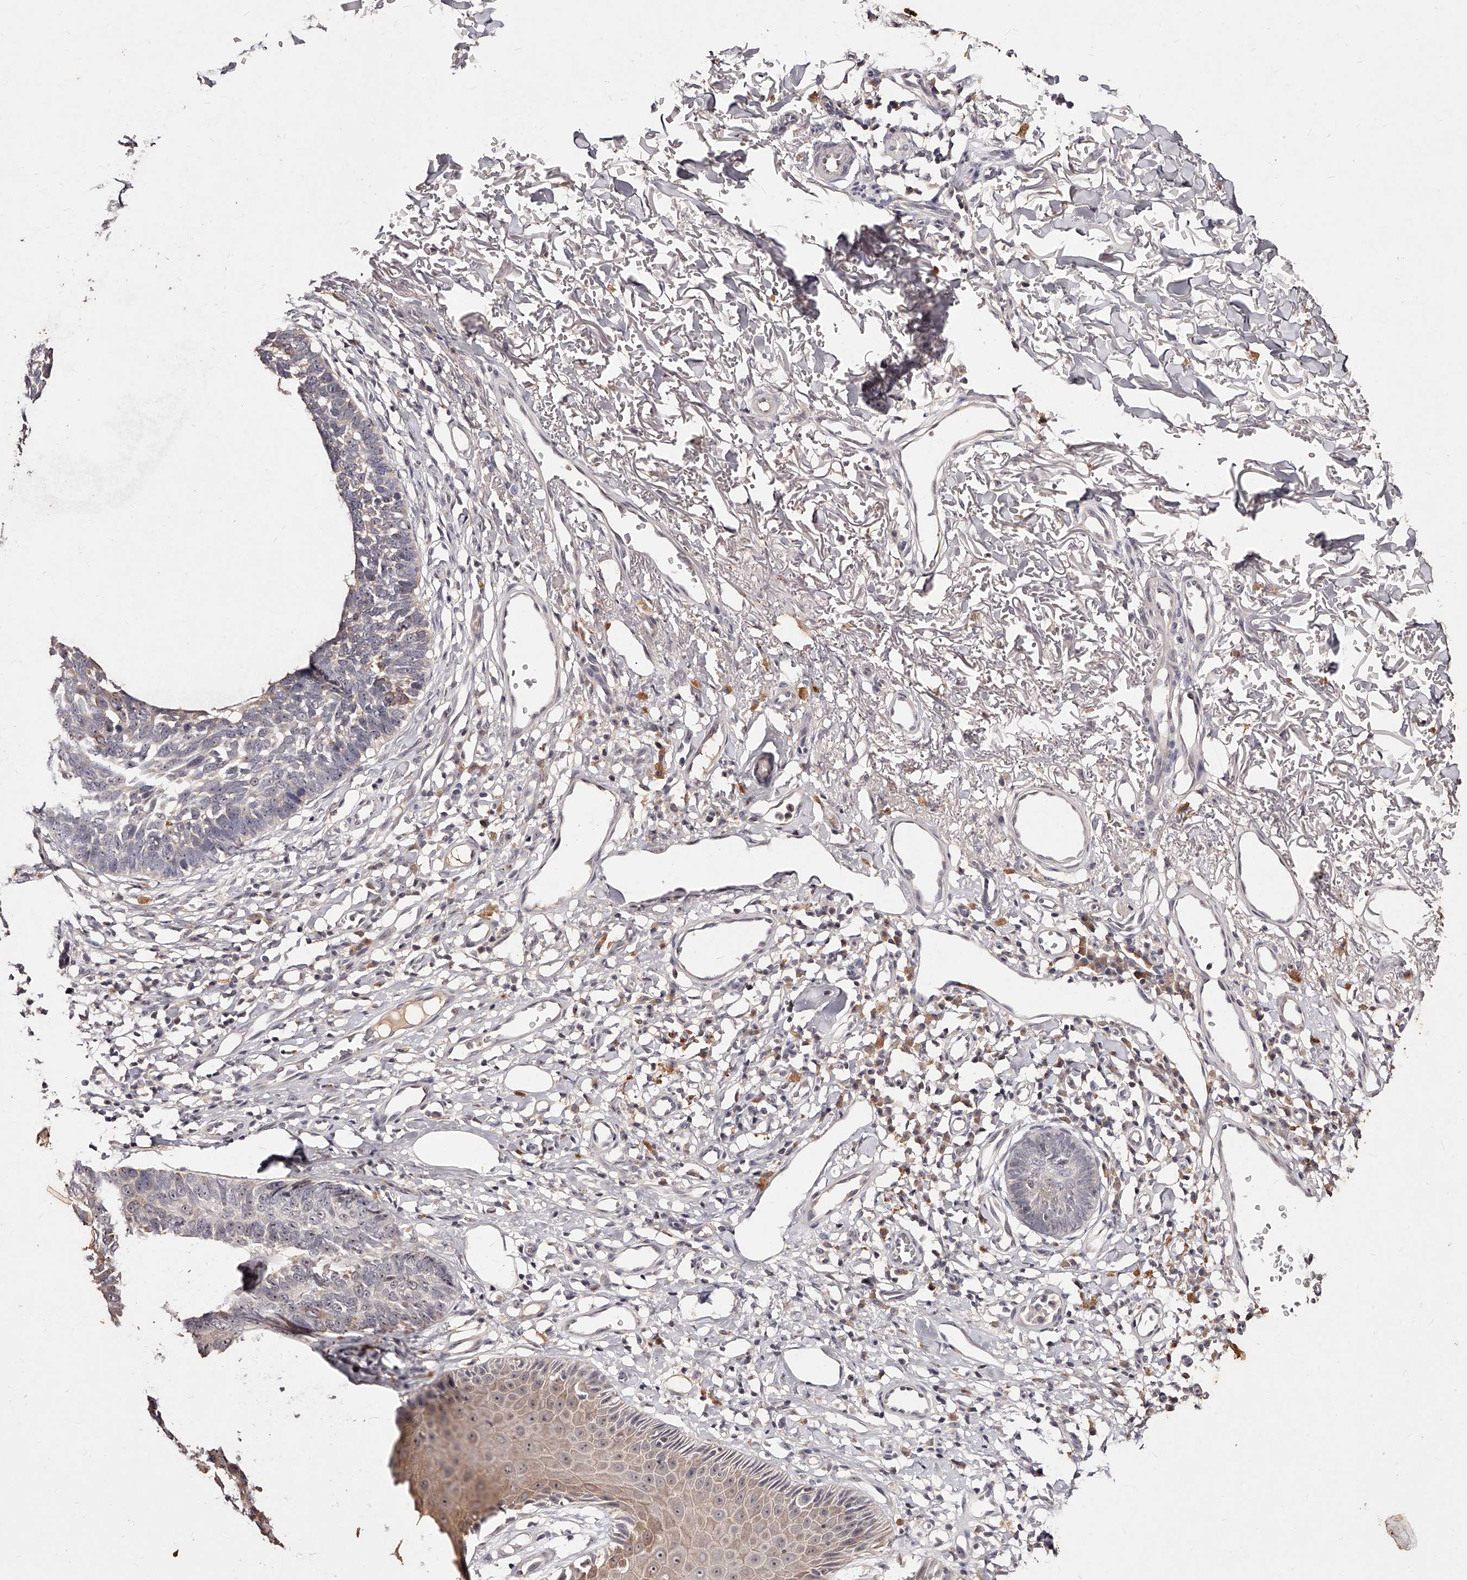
{"staining": {"intensity": "moderate", "quantity": "<25%", "location": "cytoplasmic/membranous"}, "tissue": "skin cancer", "cell_type": "Tumor cells", "image_type": "cancer", "snomed": [{"axis": "morphology", "description": "Normal tissue, NOS"}, {"axis": "morphology", "description": "Basal cell carcinoma"}, {"axis": "topography", "description": "Skin"}], "caption": "Human skin basal cell carcinoma stained with a brown dye reveals moderate cytoplasmic/membranous positive staining in about <25% of tumor cells.", "gene": "PHACTR1", "patient": {"sex": "male", "age": 77}}